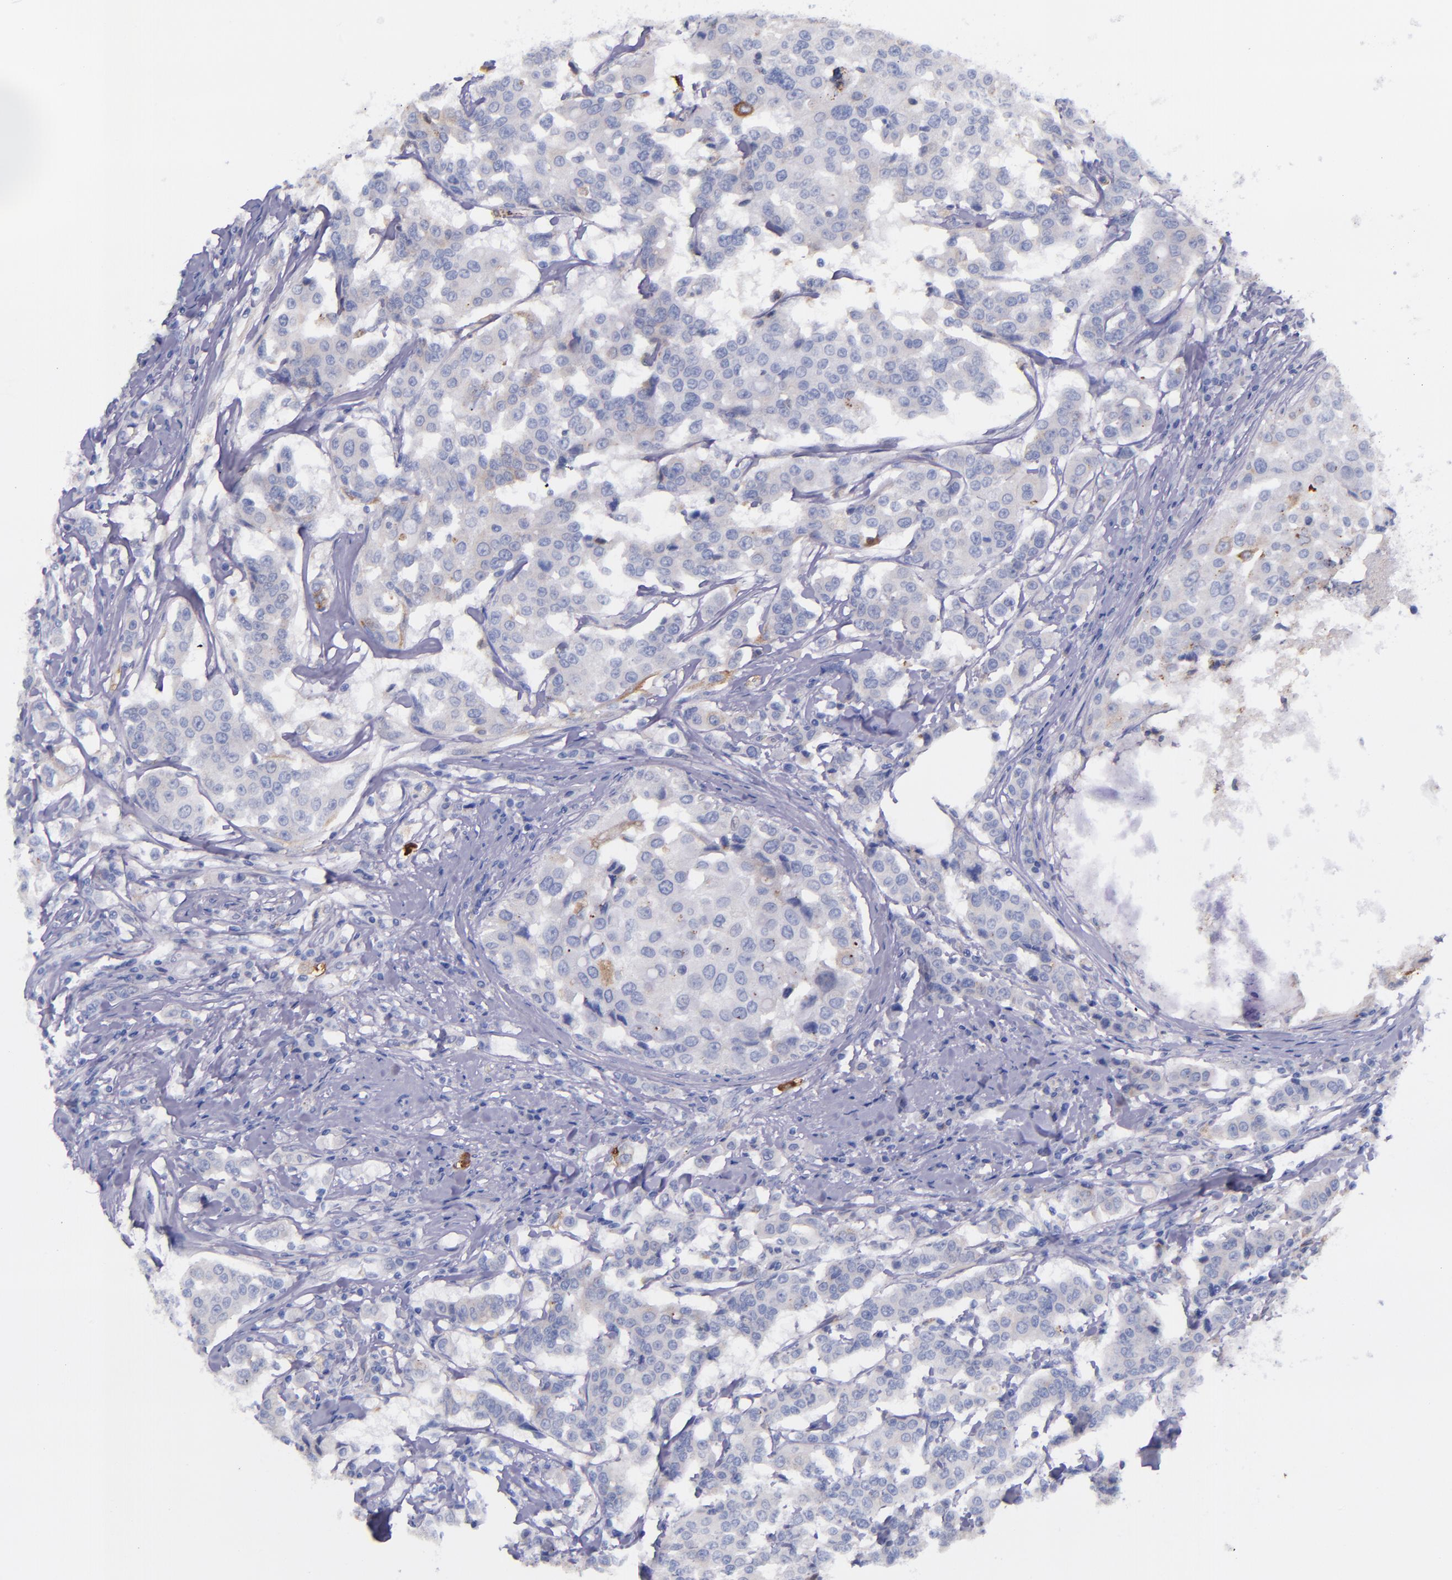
{"staining": {"intensity": "negative", "quantity": "none", "location": "none"}, "tissue": "breast cancer", "cell_type": "Tumor cells", "image_type": "cancer", "snomed": [{"axis": "morphology", "description": "Duct carcinoma"}, {"axis": "topography", "description": "Breast"}], "caption": "Photomicrograph shows no protein positivity in tumor cells of breast cancer tissue.", "gene": "IVL", "patient": {"sex": "female", "age": 27}}